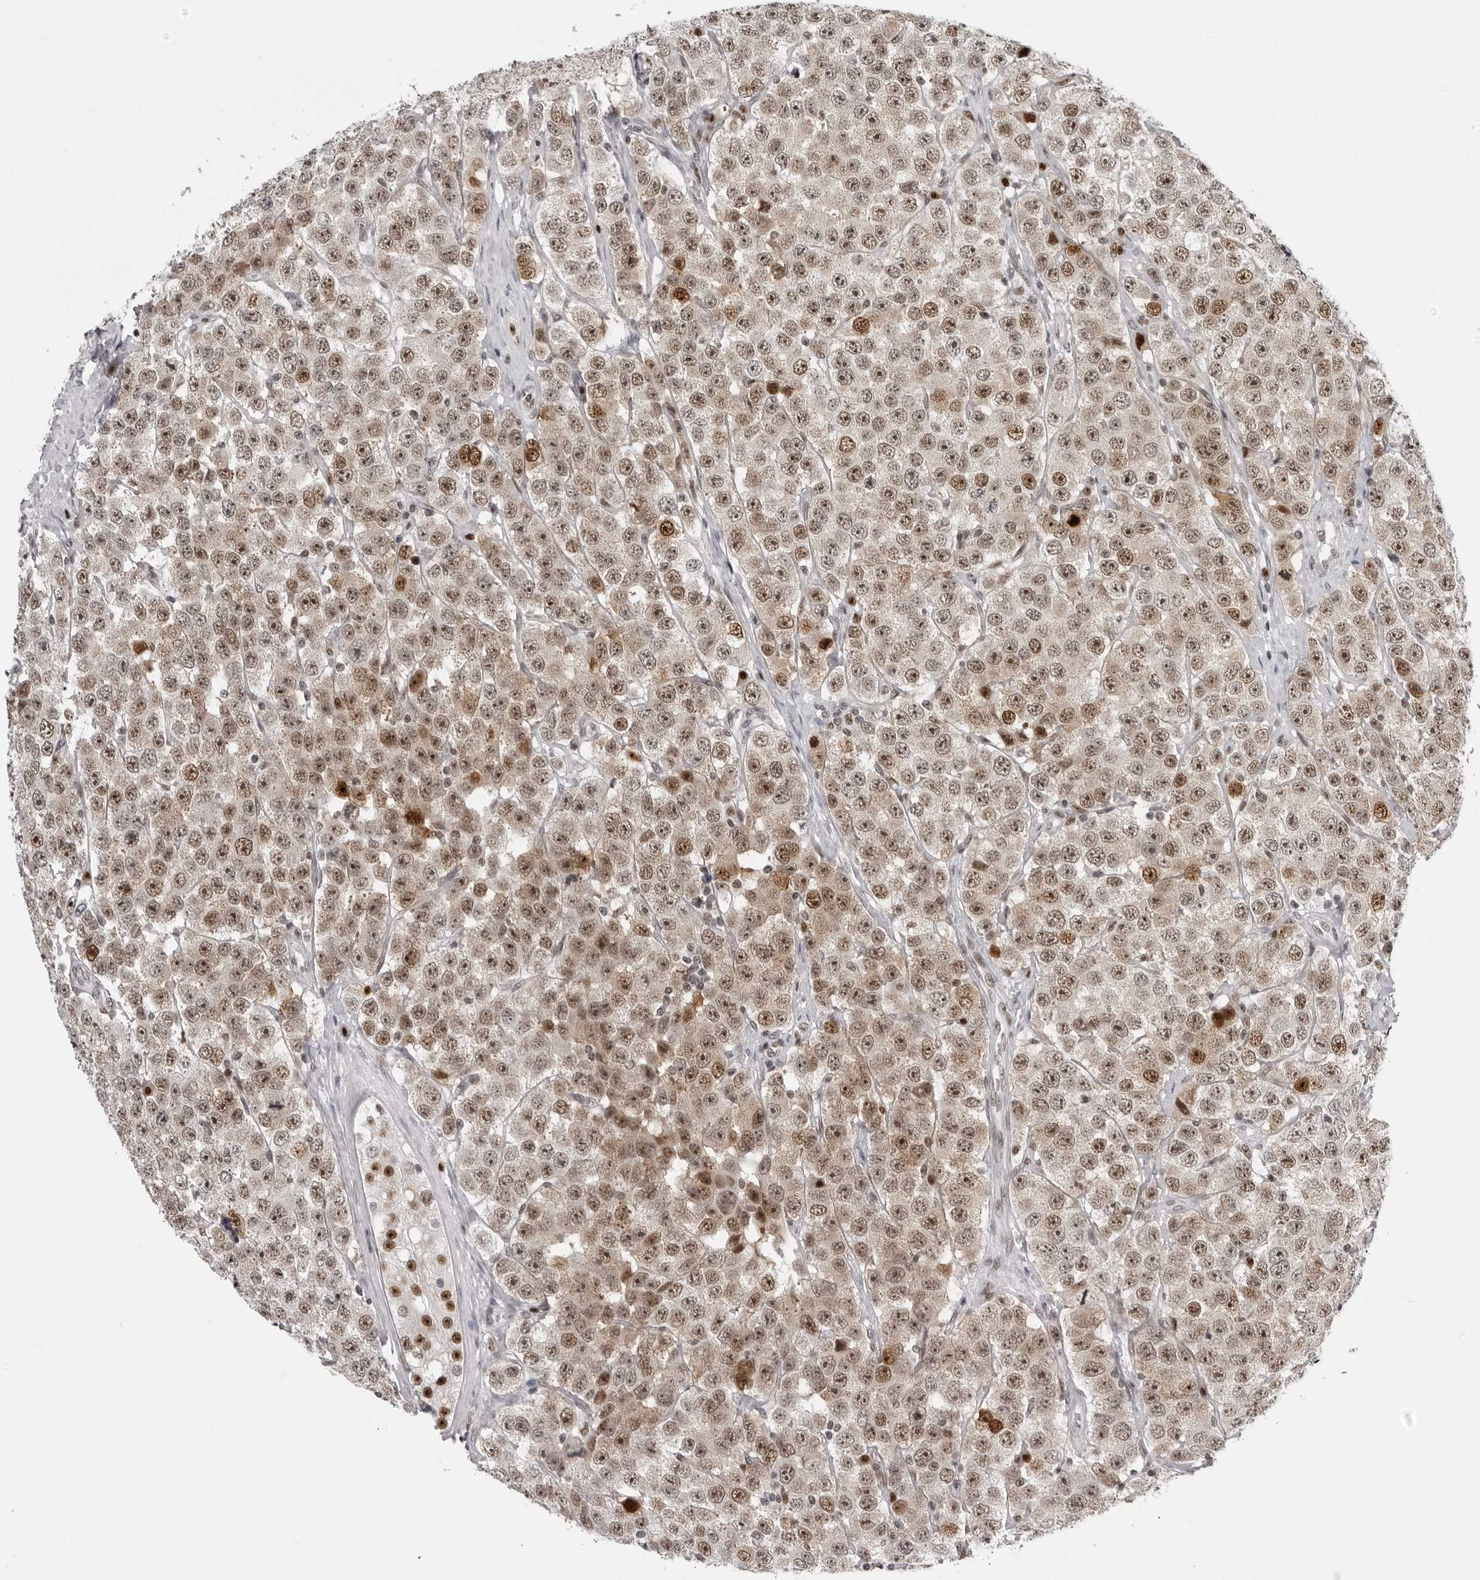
{"staining": {"intensity": "moderate", "quantity": ">75%", "location": "nuclear"}, "tissue": "testis cancer", "cell_type": "Tumor cells", "image_type": "cancer", "snomed": [{"axis": "morphology", "description": "Seminoma, NOS"}, {"axis": "topography", "description": "Testis"}], "caption": "Tumor cells exhibit moderate nuclear positivity in about >75% of cells in testis cancer. (Stains: DAB (3,3'-diaminobenzidine) in brown, nuclei in blue, Microscopy: brightfield microscopy at high magnification).", "gene": "HEXIM2", "patient": {"sex": "male", "age": 28}}